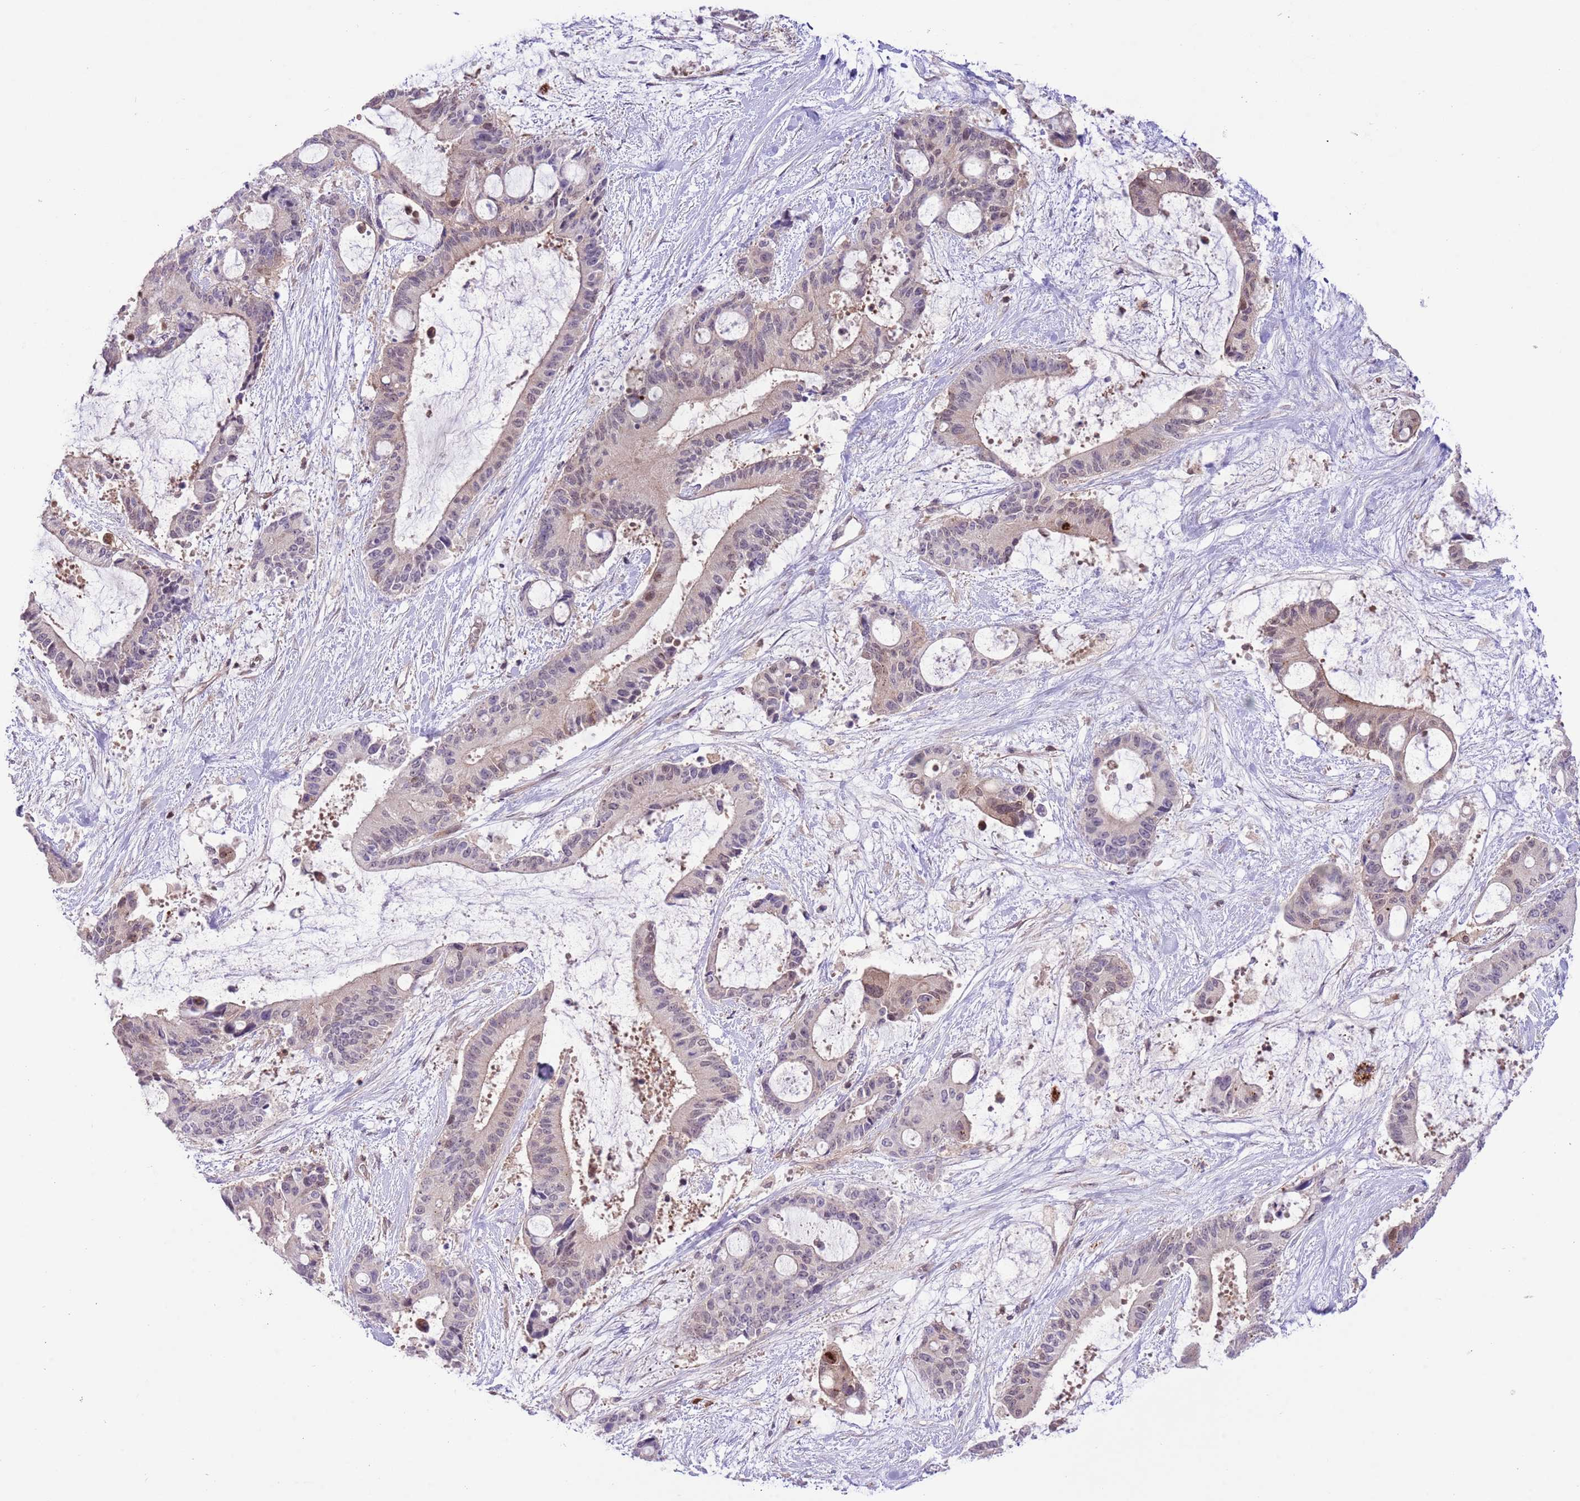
{"staining": {"intensity": "weak", "quantity": "<25%", "location": "cytoplasmic/membranous"}, "tissue": "liver cancer", "cell_type": "Tumor cells", "image_type": "cancer", "snomed": [{"axis": "morphology", "description": "Normal tissue, NOS"}, {"axis": "morphology", "description": "Cholangiocarcinoma"}, {"axis": "topography", "description": "Liver"}, {"axis": "topography", "description": "Peripheral nerve tissue"}], "caption": "Tumor cells show no significant protein positivity in cholangiocarcinoma (liver). The staining is performed using DAB (3,3'-diaminobenzidine) brown chromogen with nuclei counter-stained in using hematoxylin.", "gene": "HDHD2", "patient": {"sex": "female", "age": 73}}